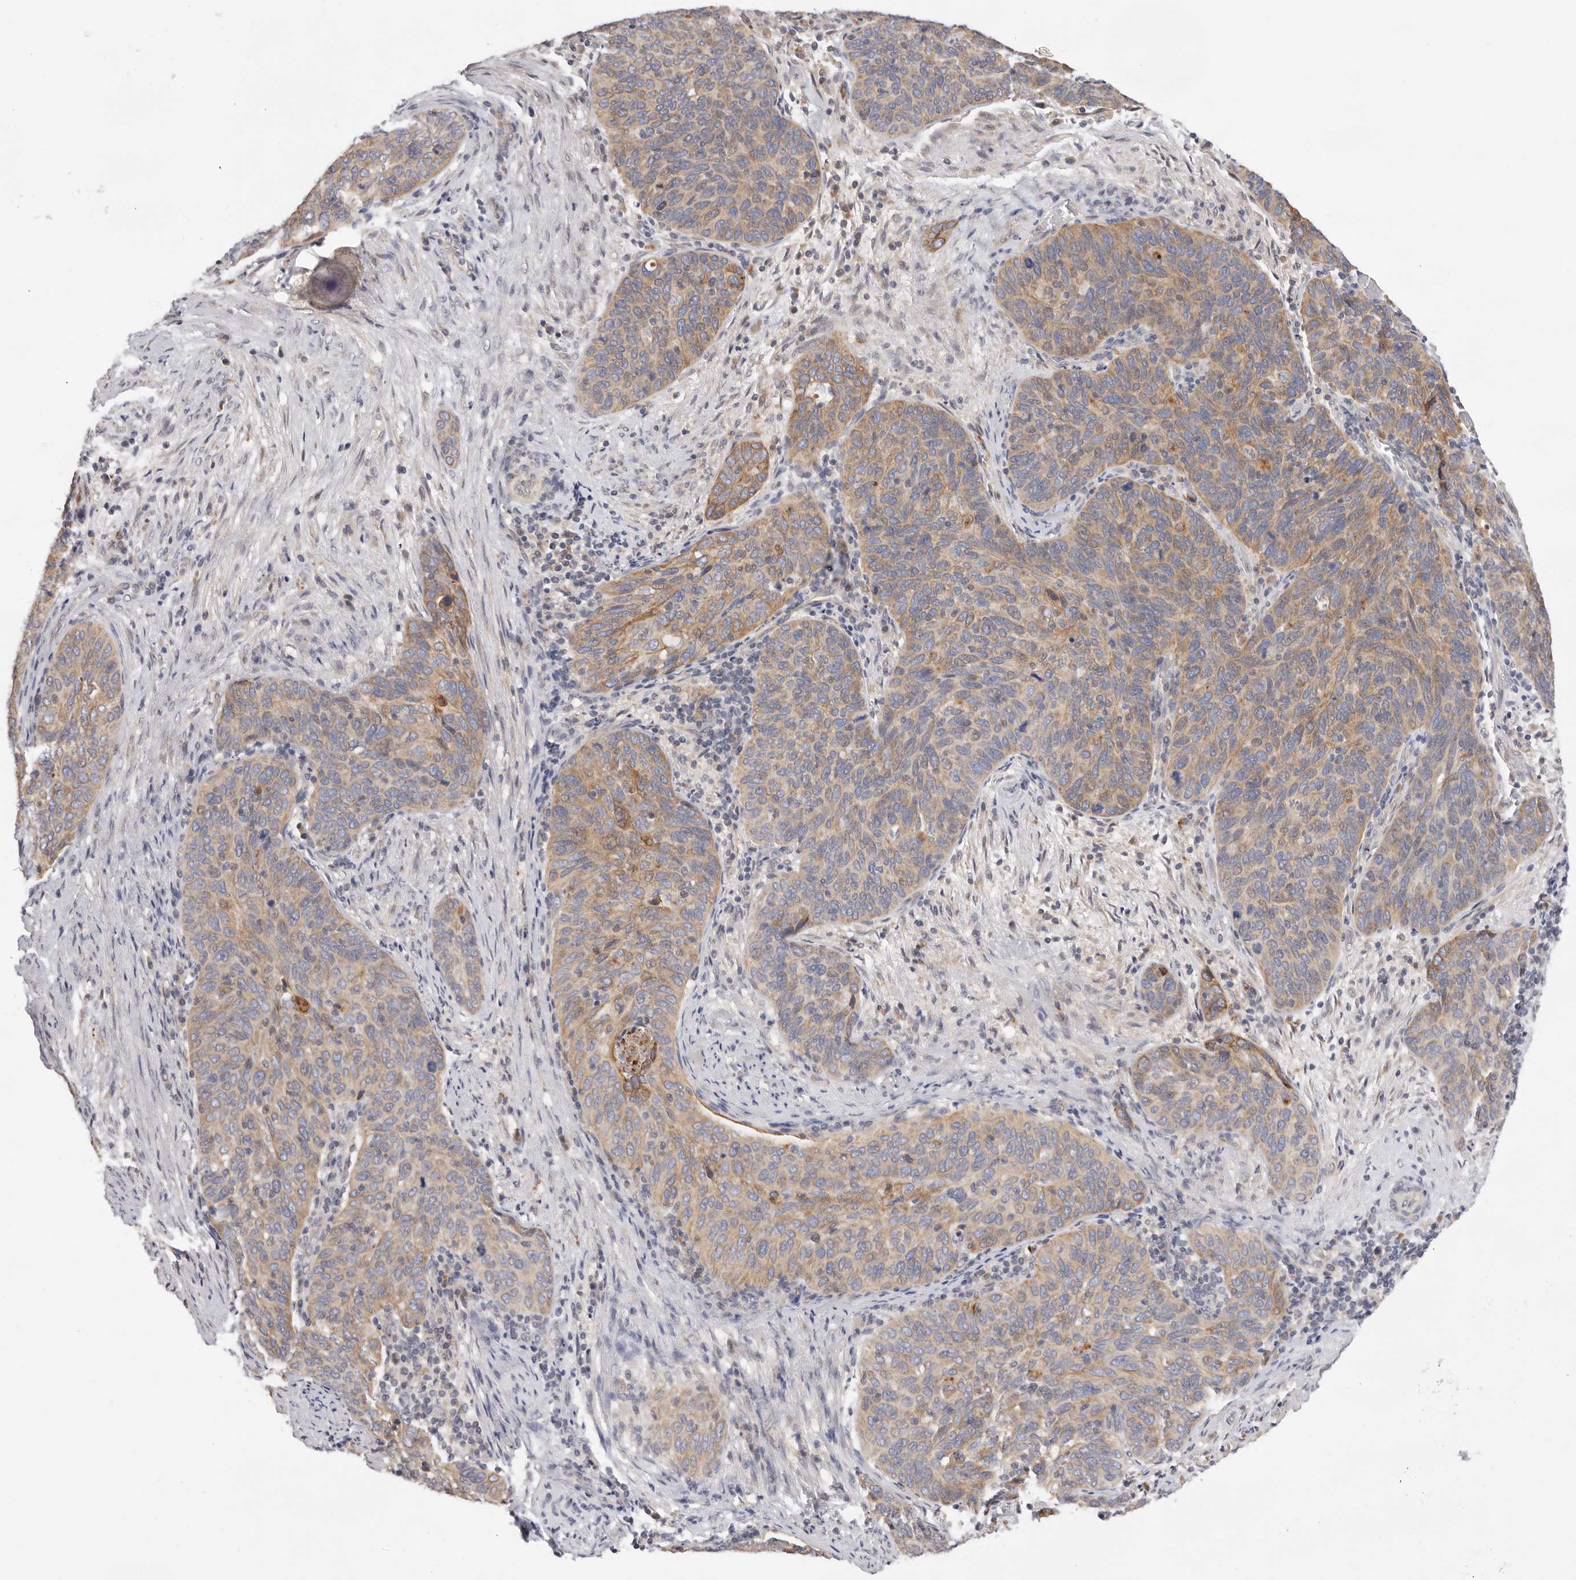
{"staining": {"intensity": "moderate", "quantity": ">75%", "location": "cytoplasmic/membranous"}, "tissue": "cervical cancer", "cell_type": "Tumor cells", "image_type": "cancer", "snomed": [{"axis": "morphology", "description": "Squamous cell carcinoma, NOS"}, {"axis": "topography", "description": "Cervix"}], "caption": "Cervical cancer stained with DAB IHC exhibits medium levels of moderate cytoplasmic/membranous expression in approximately >75% of tumor cells.", "gene": "USH1C", "patient": {"sex": "female", "age": 60}}